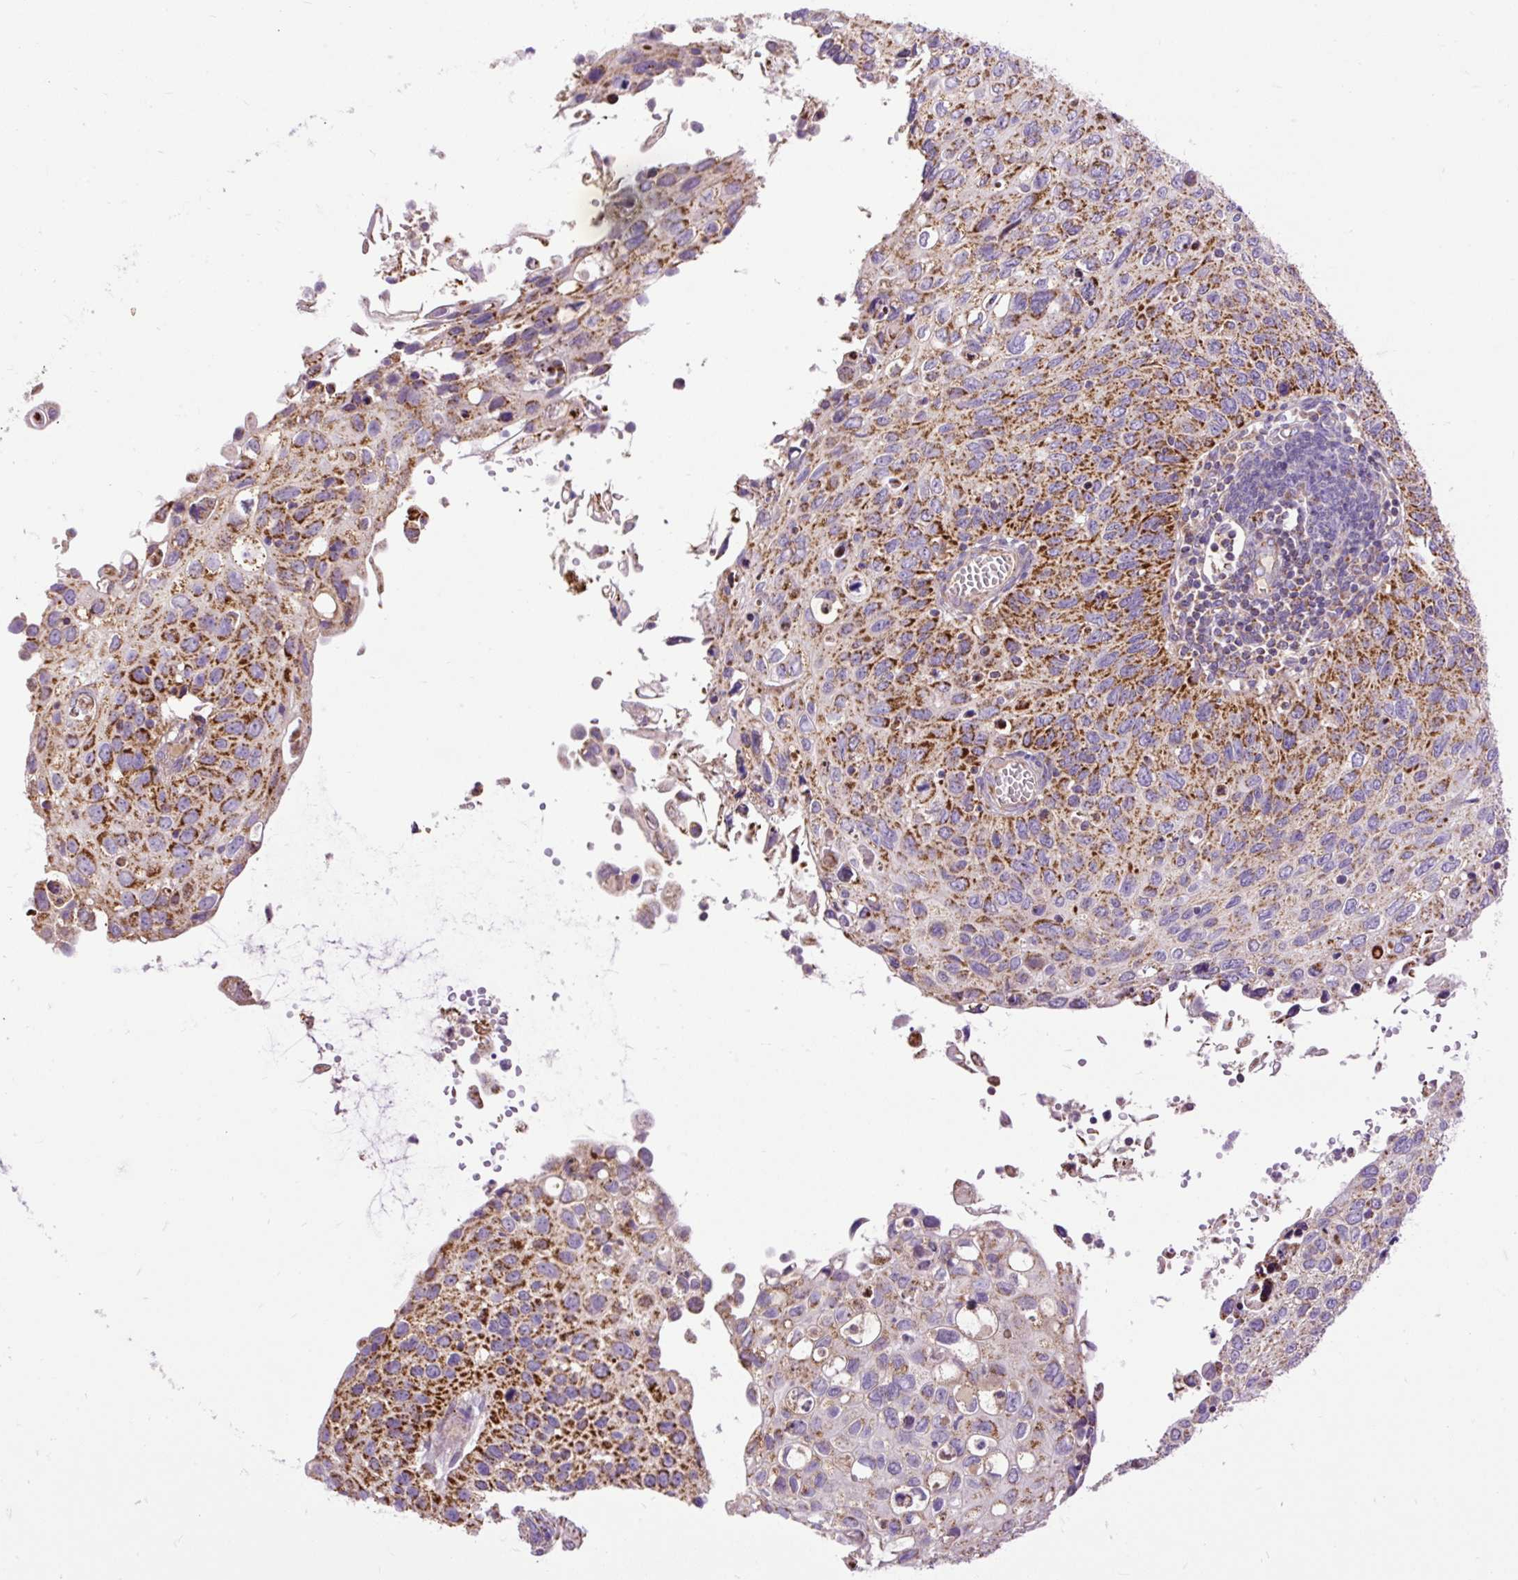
{"staining": {"intensity": "strong", "quantity": ">75%", "location": "cytoplasmic/membranous"}, "tissue": "cervical cancer", "cell_type": "Tumor cells", "image_type": "cancer", "snomed": [{"axis": "morphology", "description": "Squamous cell carcinoma, NOS"}, {"axis": "topography", "description": "Cervix"}], "caption": "Protein staining of cervical cancer tissue reveals strong cytoplasmic/membranous staining in about >75% of tumor cells.", "gene": "TOMM40", "patient": {"sex": "female", "age": 70}}